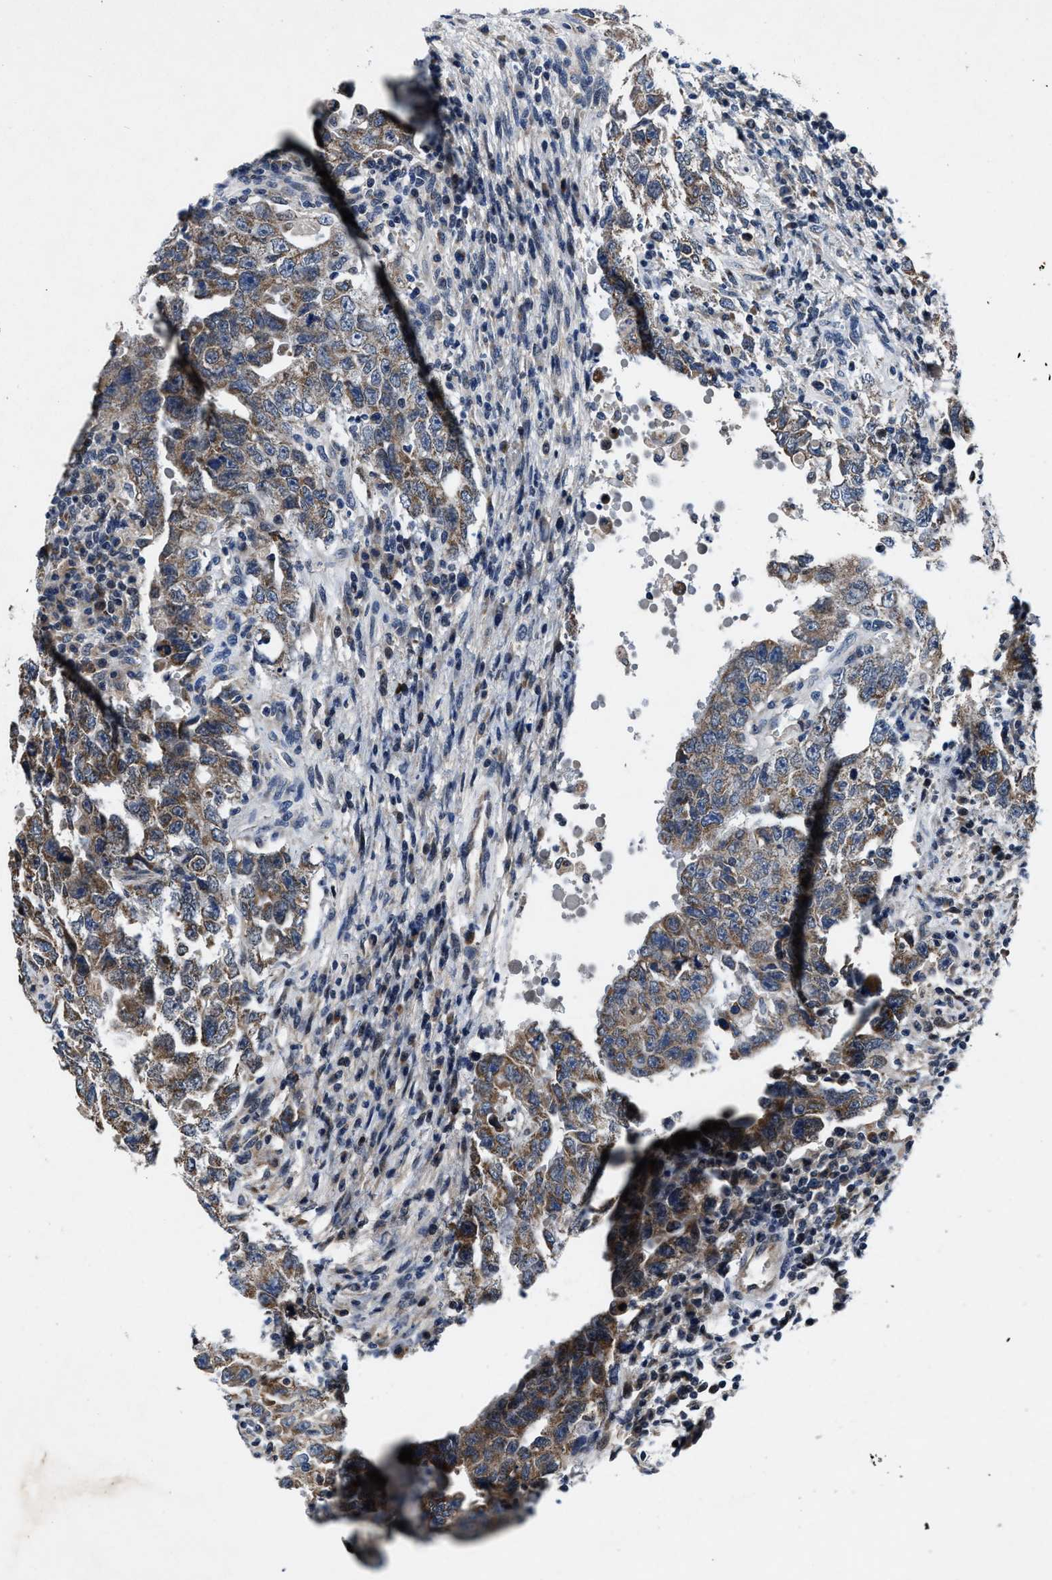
{"staining": {"intensity": "moderate", "quantity": ">75%", "location": "cytoplasmic/membranous"}, "tissue": "testis cancer", "cell_type": "Tumor cells", "image_type": "cancer", "snomed": [{"axis": "morphology", "description": "Carcinoma, Embryonal, NOS"}, {"axis": "topography", "description": "Testis"}], "caption": "A brown stain highlights moderate cytoplasmic/membranous positivity of a protein in testis cancer tumor cells. (DAB (3,3'-diaminobenzidine) = brown stain, brightfield microscopy at high magnification).", "gene": "TMEM53", "patient": {"sex": "male", "age": 26}}